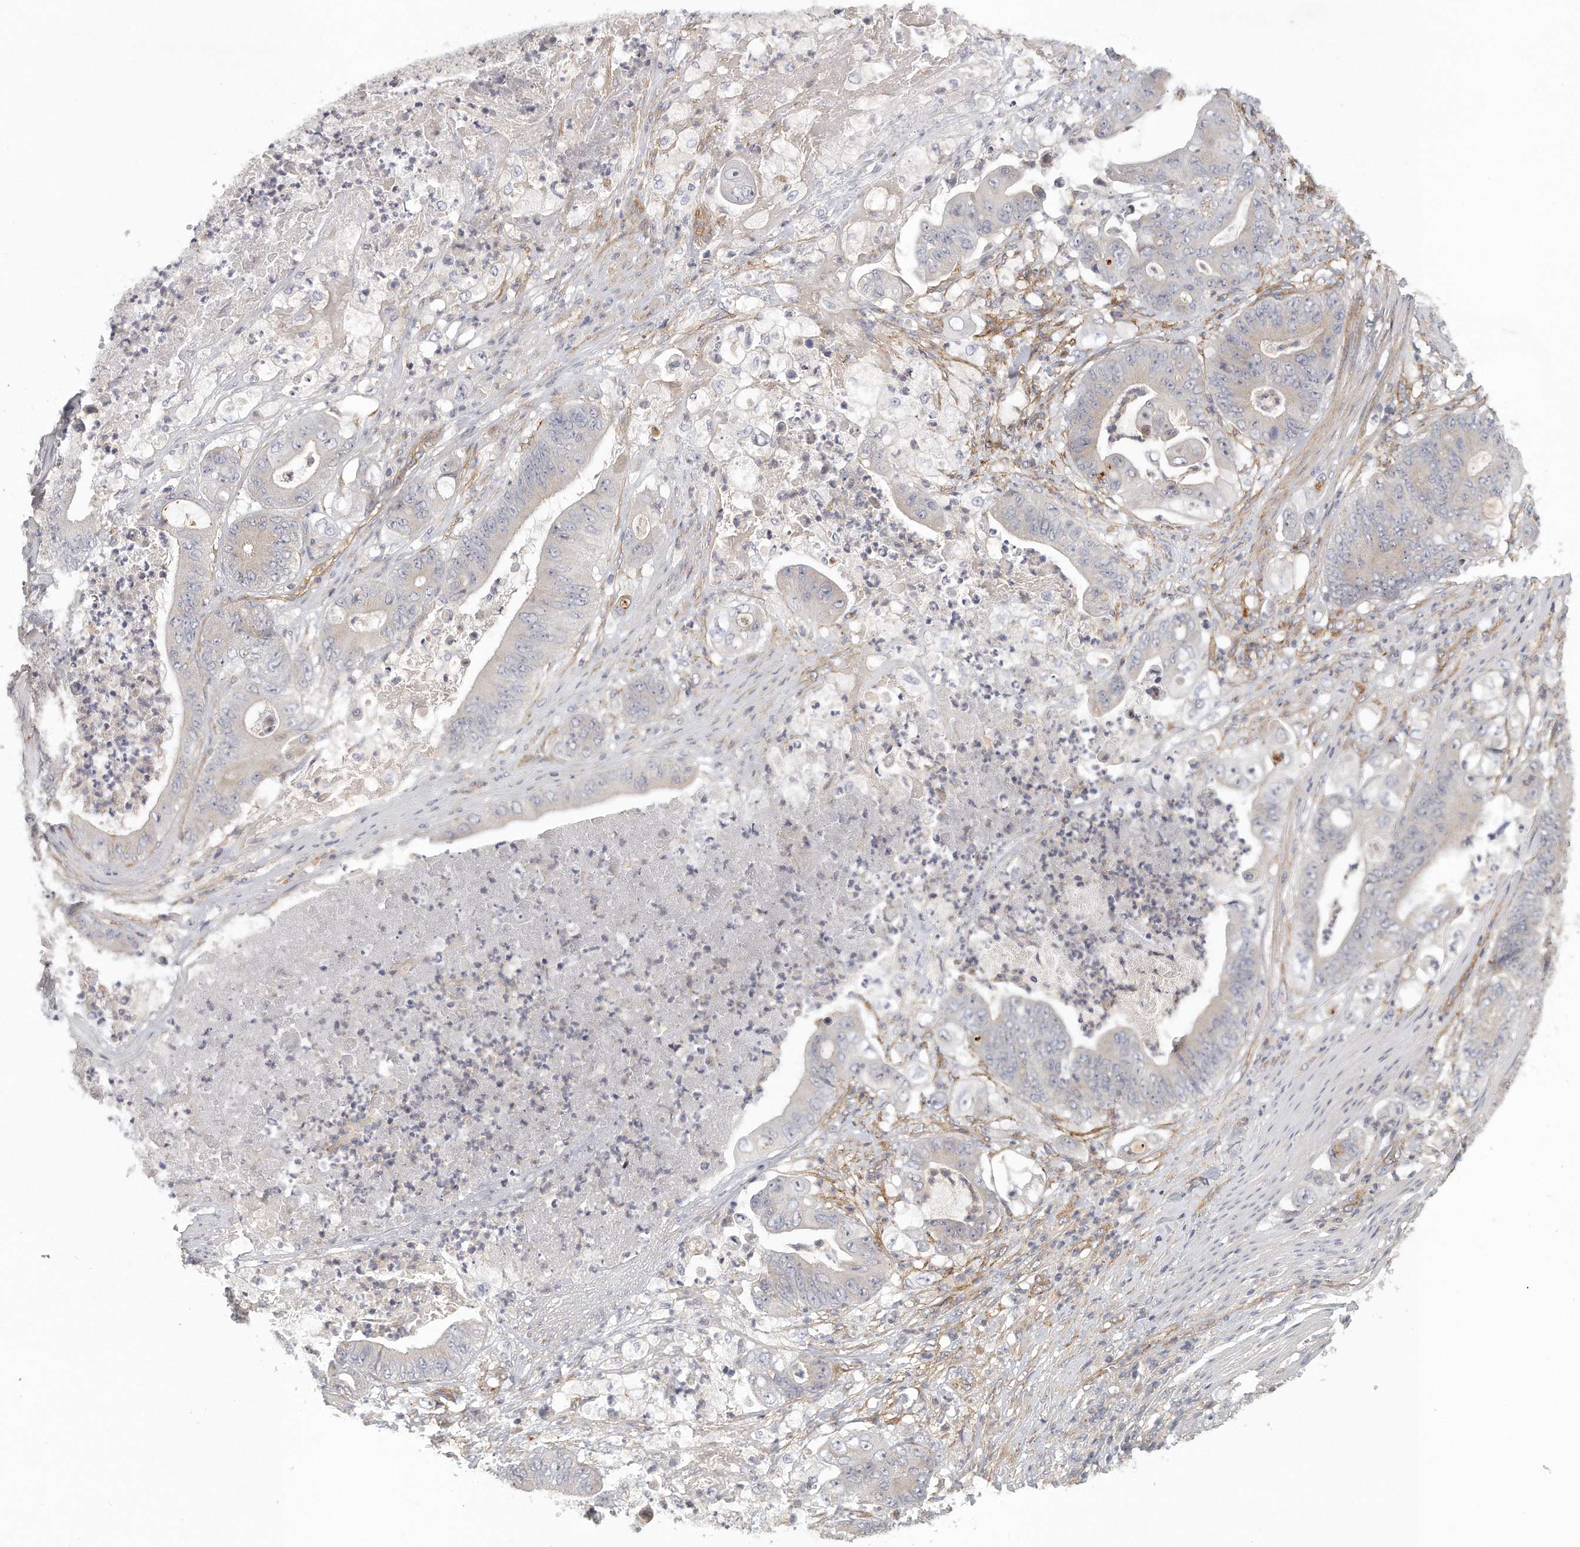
{"staining": {"intensity": "negative", "quantity": "none", "location": "none"}, "tissue": "stomach cancer", "cell_type": "Tumor cells", "image_type": "cancer", "snomed": [{"axis": "morphology", "description": "Adenocarcinoma, NOS"}, {"axis": "topography", "description": "Stomach"}], "caption": "Tumor cells show no significant protein staining in stomach adenocarcinoma. (DAB IHC with hematoxylin counter stain).", "gene": "MTERF4", "patient": {"sex": "female", "age": 73}}